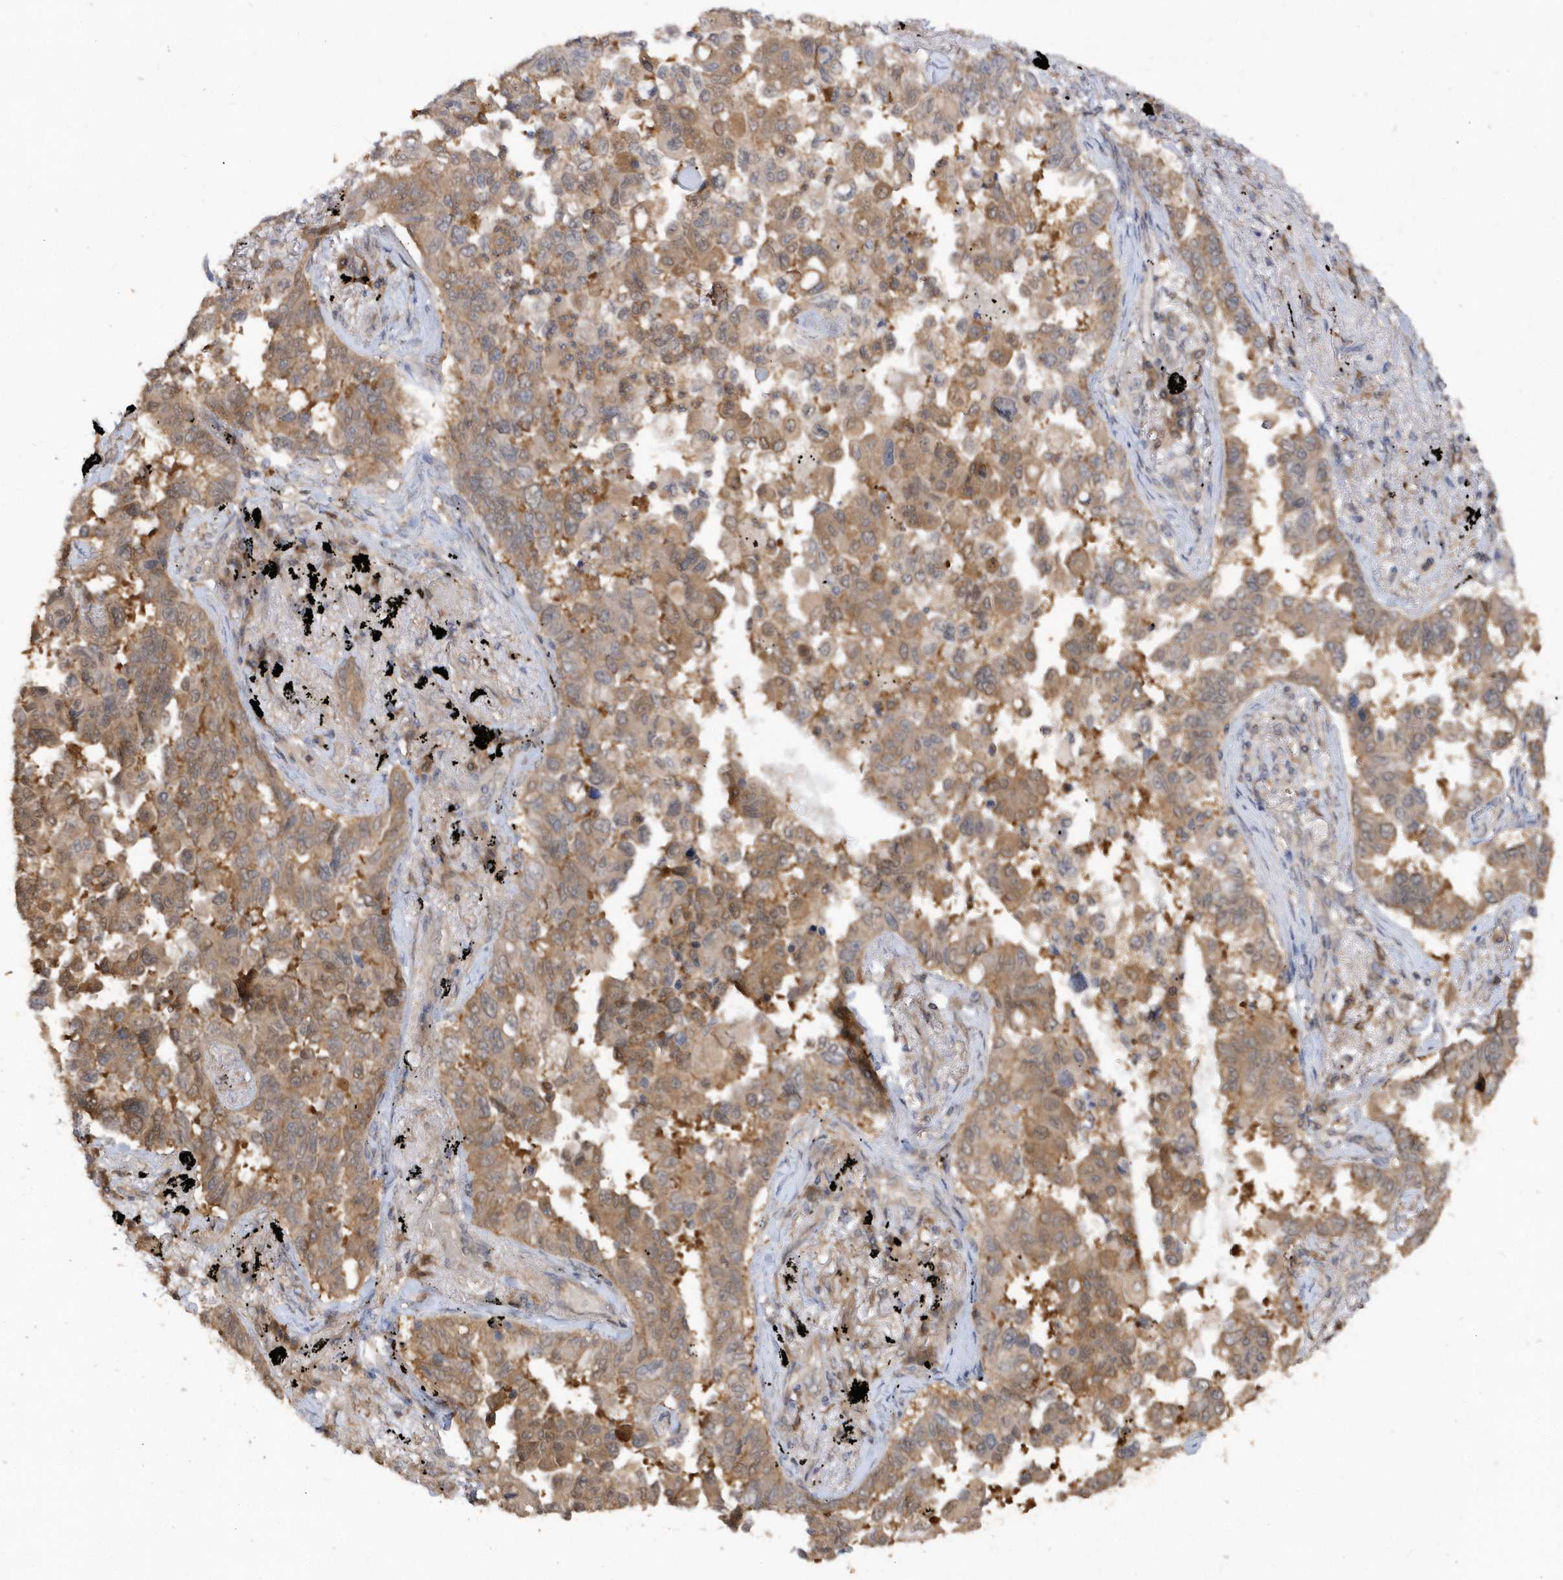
{"staining": {"intensity": "moderate", "quantity": ">75%", "location": "cytoplasmic/membranous"}, "tissue": "lung cancer", "cell_type": "Tumor cells", "image_type": "cancer", "snomed": [{"axis": "morphology", "description": "Adenocarcinoma, NOS"}, {"axis": "topography", "description": "Lung"}], "caption": "Immunohistochemical staining of human adenocarcinoma (lung) demonstrates medium levels of moderate cytoplasmic/membranous positivity in about >75% of tumor cells.", "gene": "RPE", "patient": {"sex": "female", "age": 67}}